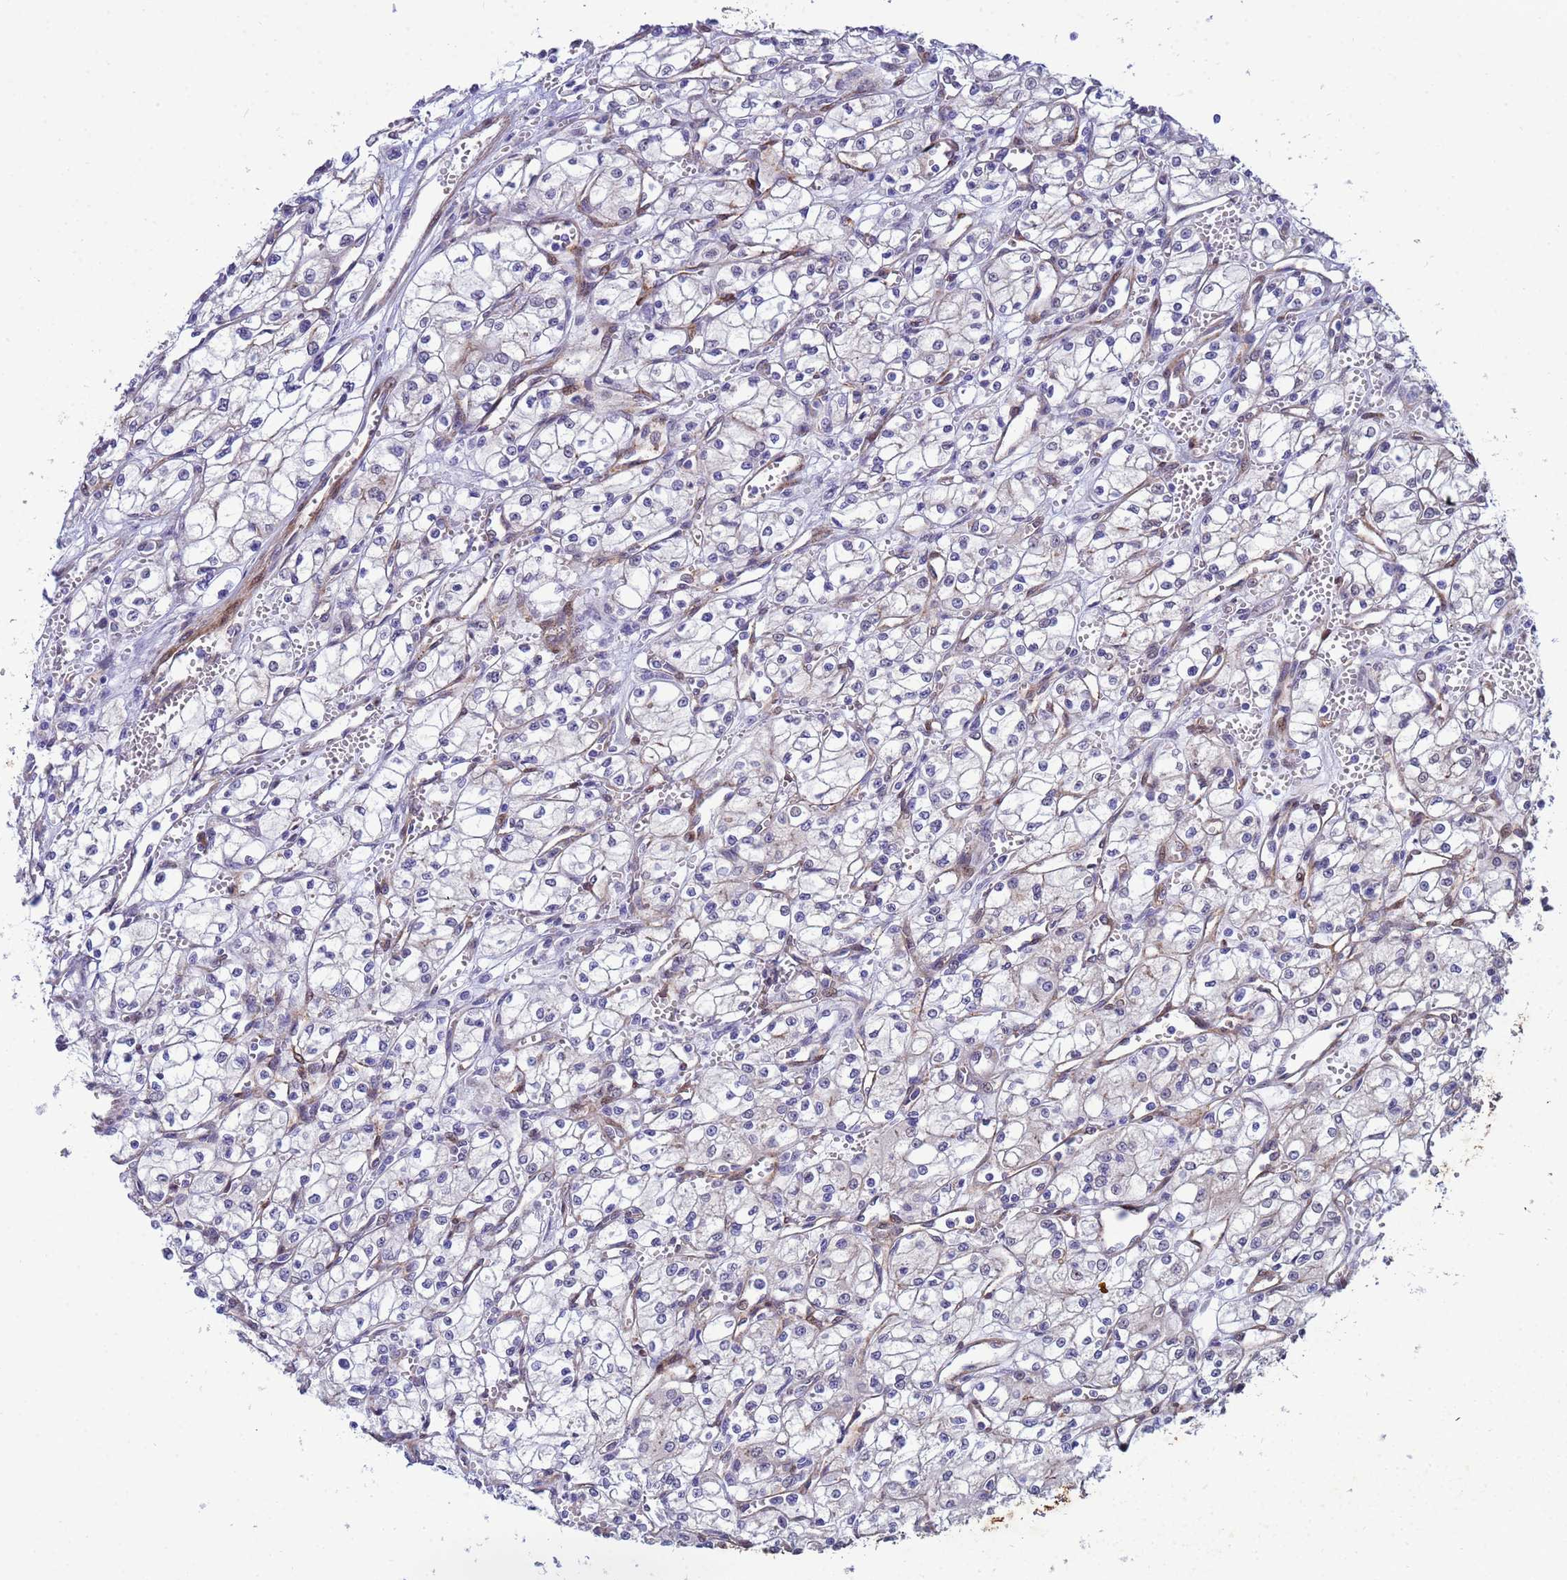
{"staining": {"intensity": "negative", "quantity": "none", "location": "none"}, "tissue": "renal cancer", "cell_type": "Tumor cells", "image_type": "cancer", "snomed": [{"axis": "morphology", "description": "Adenocarcinoma, NOS"}, {"axis": "topography", "description": "Kidney"}], "caption": "Tumor cells show no significant protein staining in renal cancer (adenocarcinoma).", "gene": "TRIP6", "patient": {"sex": "male", "age": 59}}